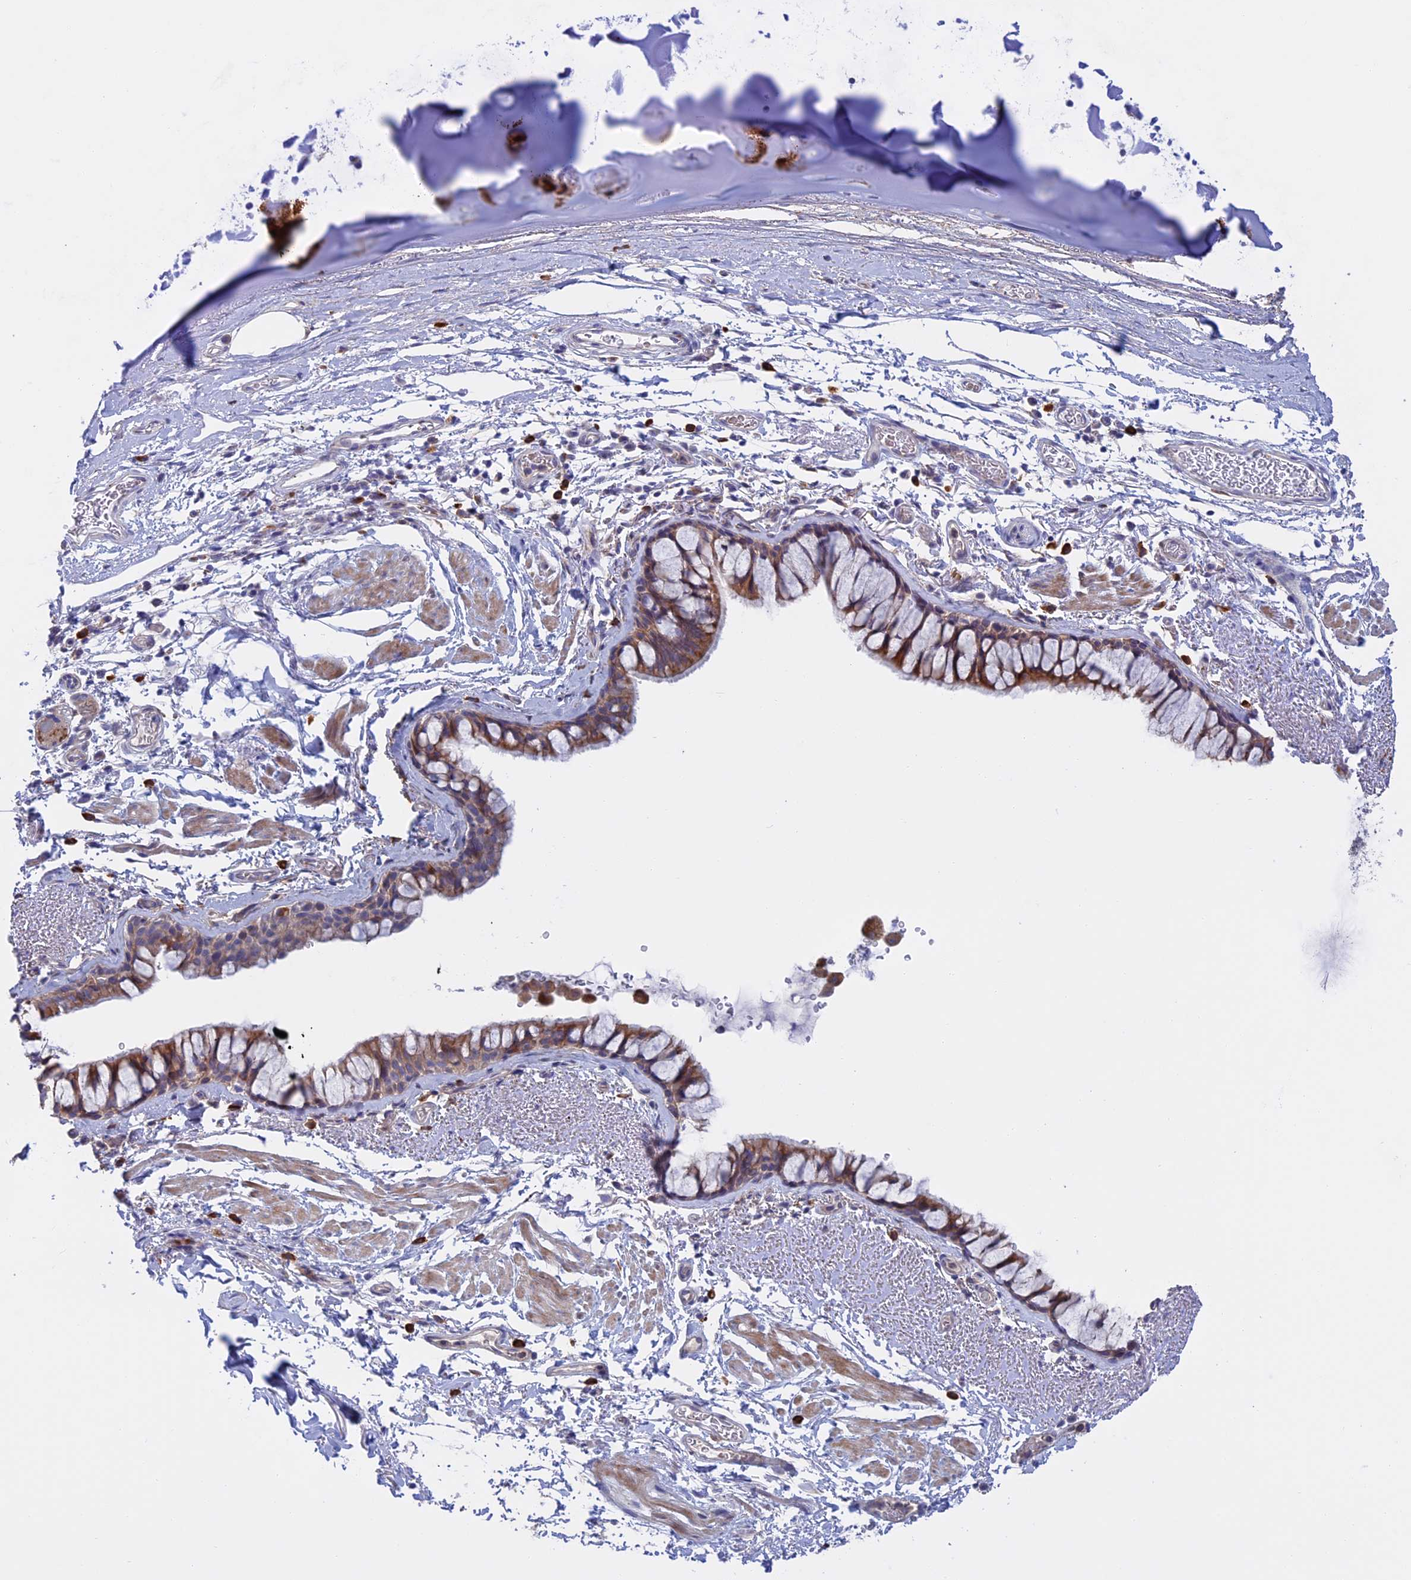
{"staining": {"intensity": "moderate", "quantity": ">75%", "location": "cytoplasmic/membranous"}, "tissue": "bronchus", "cell_type": "Respiratory epithelial cells", "image_type": "normal", "snomed": [{"axis": "morphology", "description": "Normal tissue, NOS"}, {"axis": "topography", "description": "Bronchus"}], "caption": "The immunohistochemical stain shows moderate cytoplasmic/membranous positivity in respiratory epithelial cells of normal bronchus.", "gene": "SLC2A6", "patient": {"sex": "male", "age": 65}}